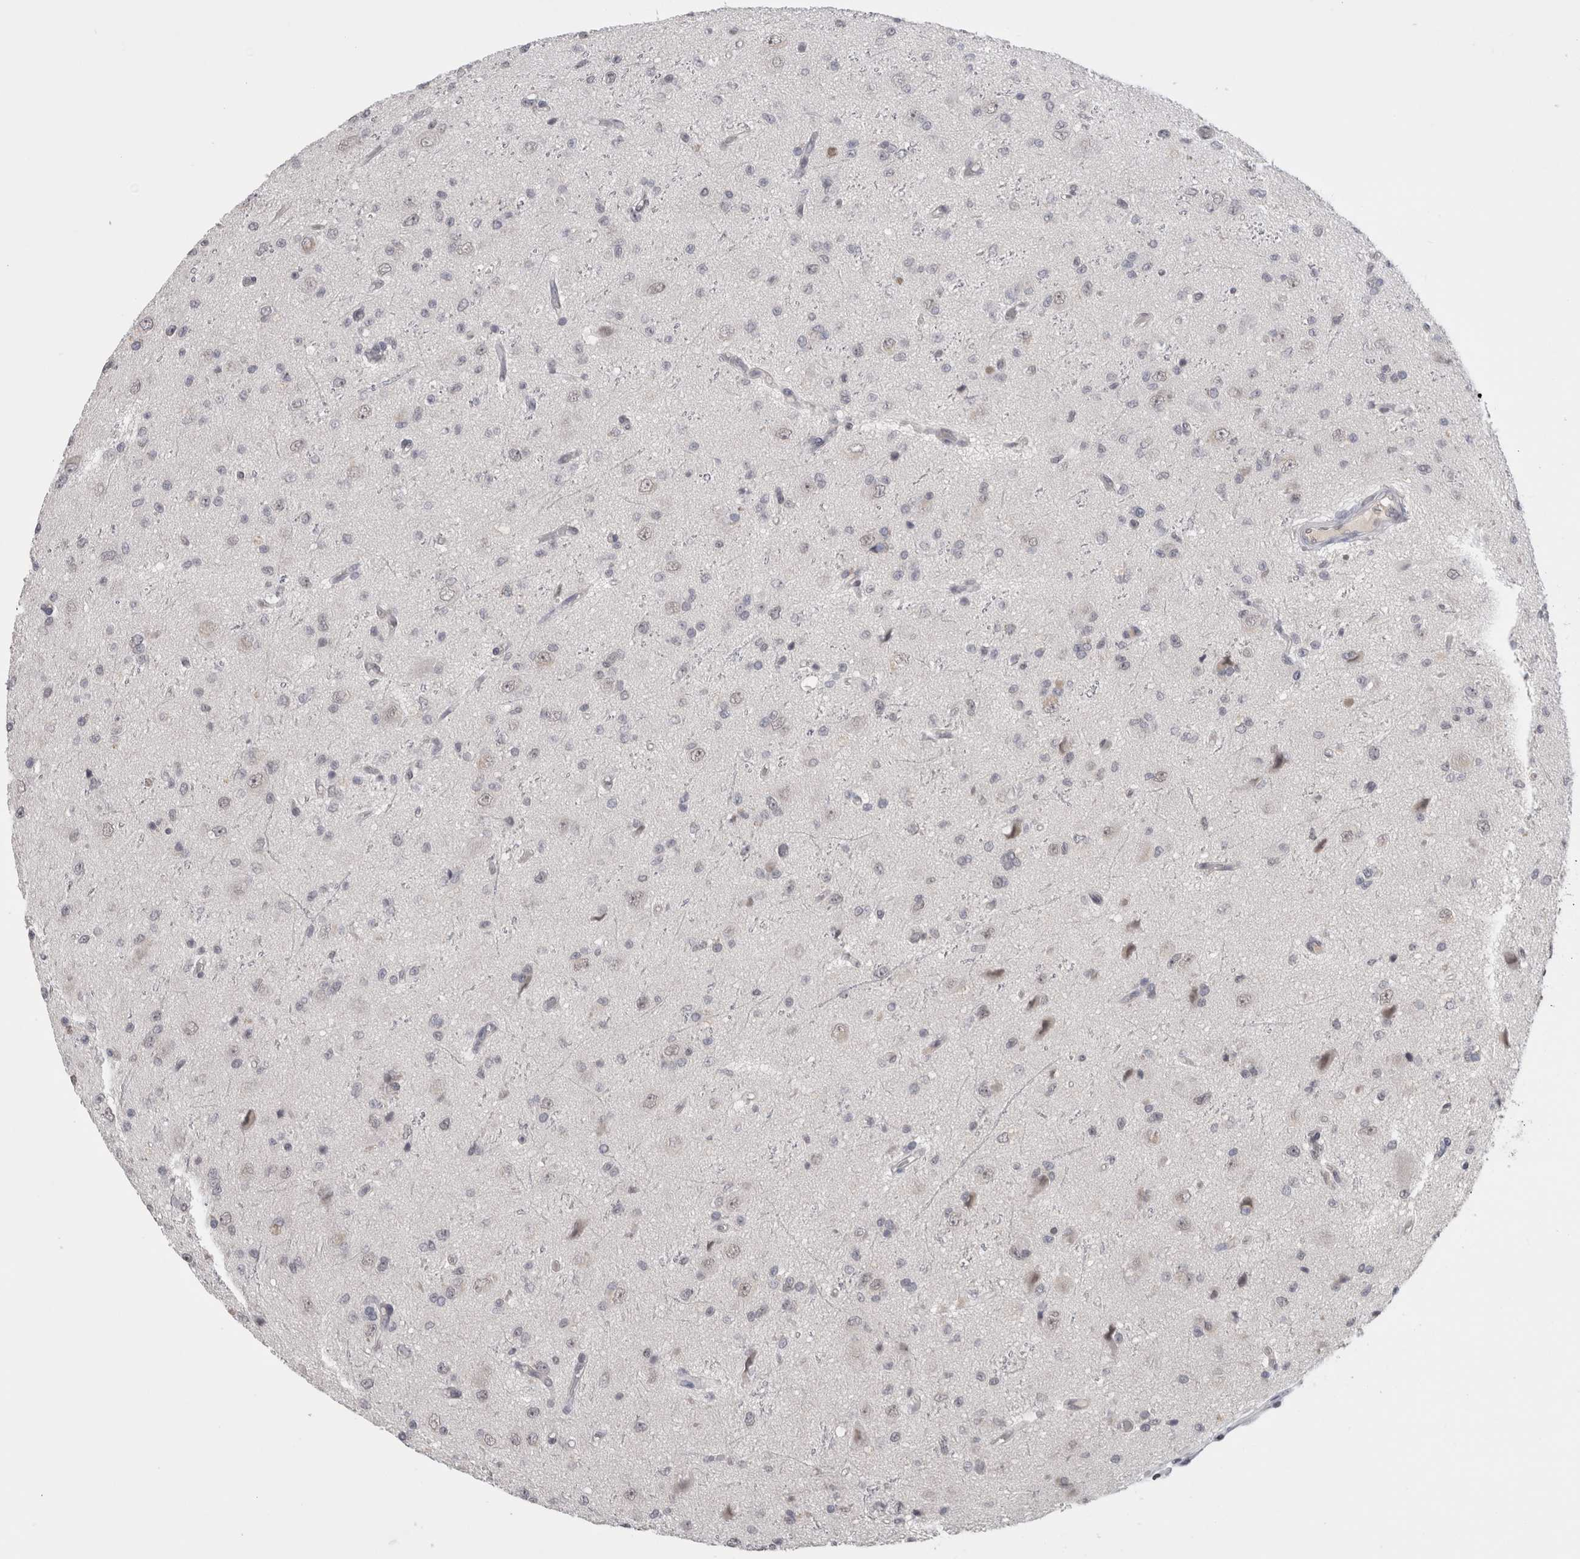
{"staining": {"intensity": "negative", "quantity": "none", "location": "none"}, "tissue": "glioma", "cell_type": "Tumor cells", "image_type": "cancer", "snomed": [{"axis": "morphology", "description": "Glioma, malignant, High grade"}, {"axis": "topography", "description": "pancreas cauda"}], "caption": "Malignant glioma (high-grade) was stained to show a protein in brown. There is no significant staining in tumor cells.", "gene": "DAXX", "patient": {"sex": "male", "age": 60}}